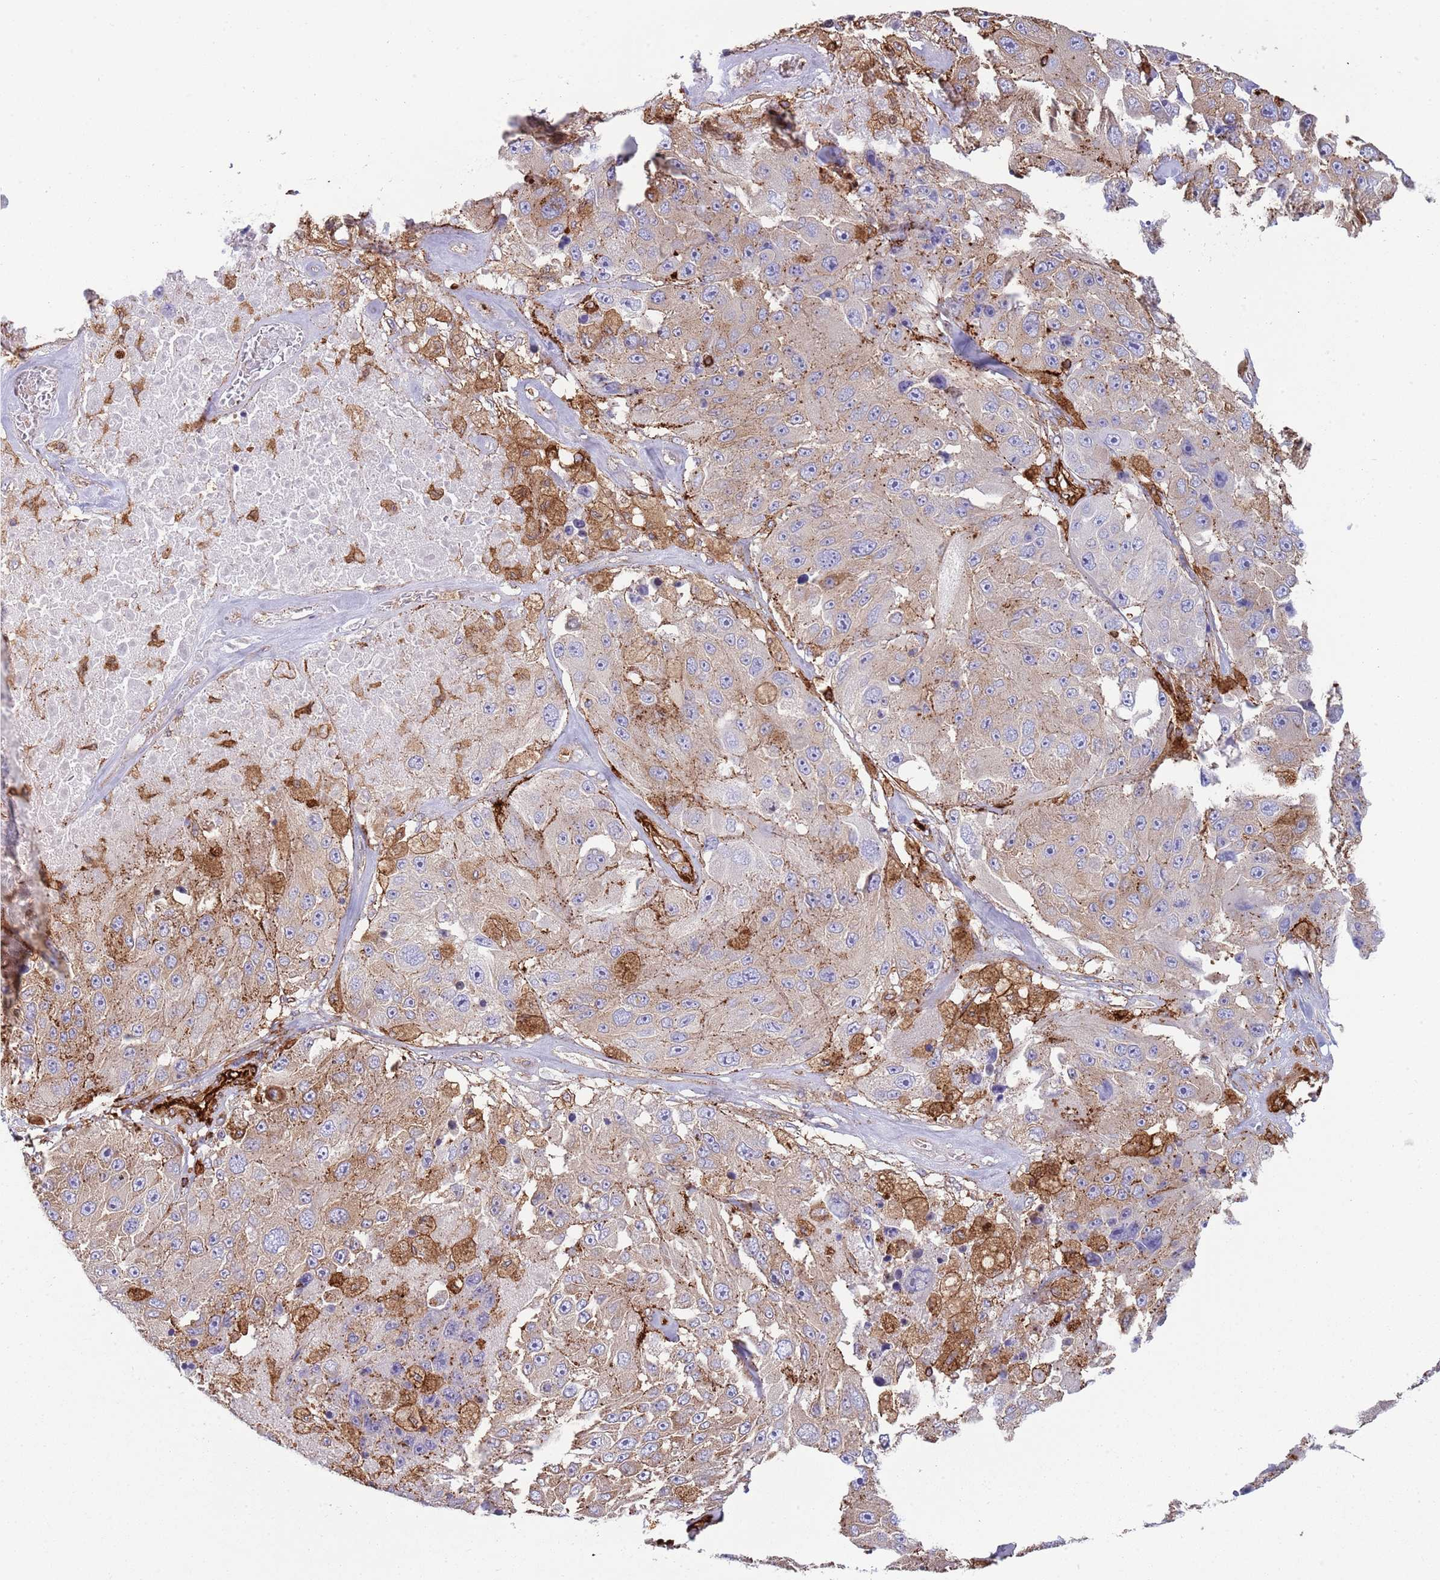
{"staining": {"intensity": "weak", "quantity": "<25%", "location": "cytoplasmic/membranous"}, "tissue": "melanoma", "cell_type": "Tumor cells", "image_type": "cancer", "snomed": [{"axis": "morphology", "description": "Malignant melanoma, Metastatic site"}, {"axis": "topography", "description": "Lymph node"}], "caption": "This is an immunohistochemistry histopathology image of human melanoma. There is no staining in tumor cells.", "gene": "KBTBD7", "patient": {"sex": "male", "age": 62}}